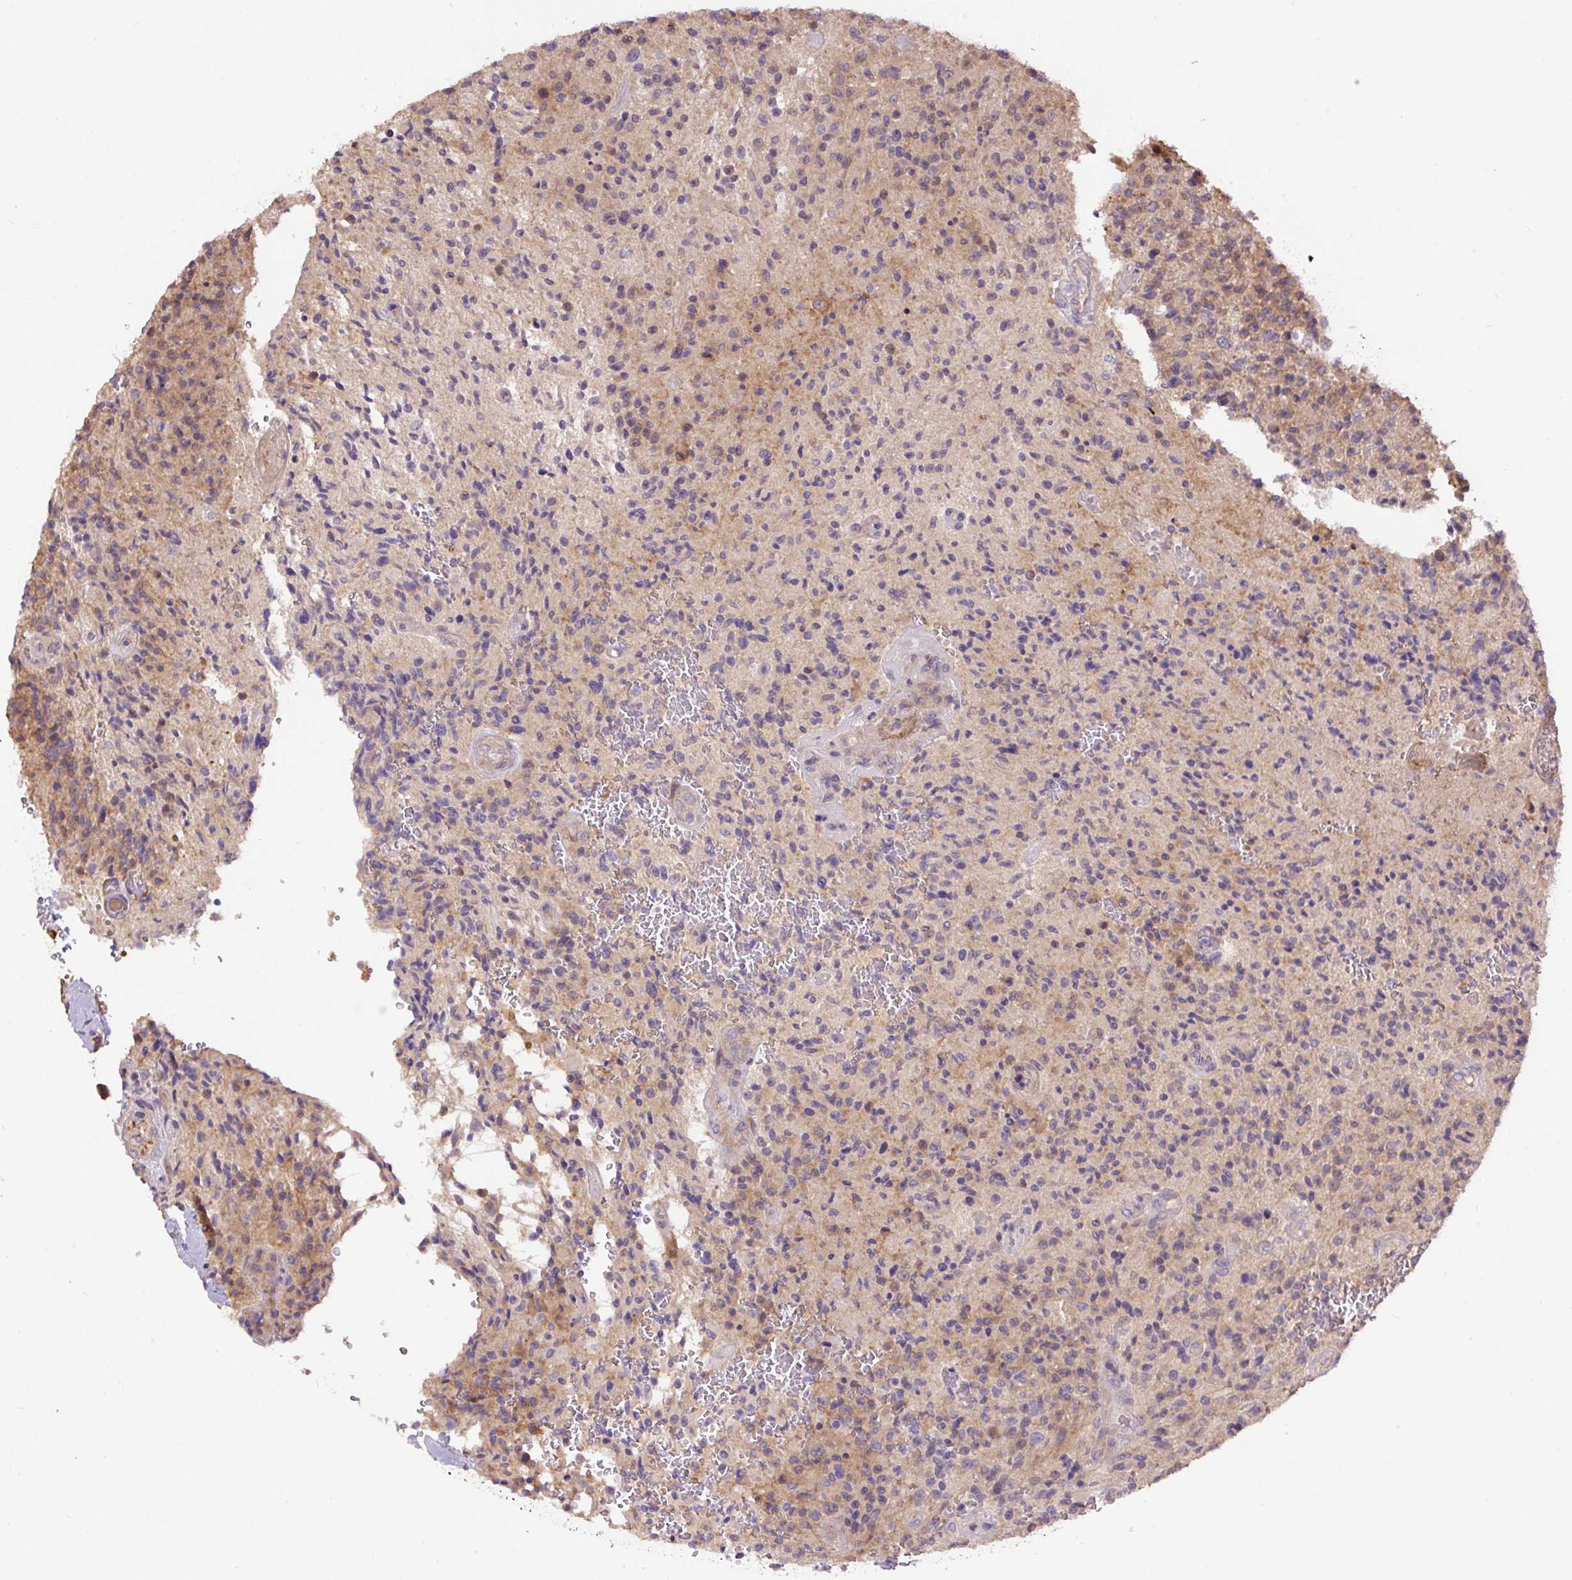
{"staining": {"intensity": "weak", "quantity": "25%-75%", "location": "cytoplasmic/membranous"}, "tissue": "glioma", "cell_type": "Tumor cells", "image_type": "cancer", "snomed": [{"axis": "morphology", "description": "Normal tissue, NOS"}, {"axis": "morphology", "description": "Glioma, malignant, High grade"}, {"axis": "topography", "description": "Cerebral cortex"}], "caption": "High-grade glioma (malignant) was stained to show a protein in brown. There is low levels of weak cytoplasmic/membranous staining in about 25%-75% of tumor cells.", "gene": "PPME1", "patient": {"sex": "male", "age": 56}}